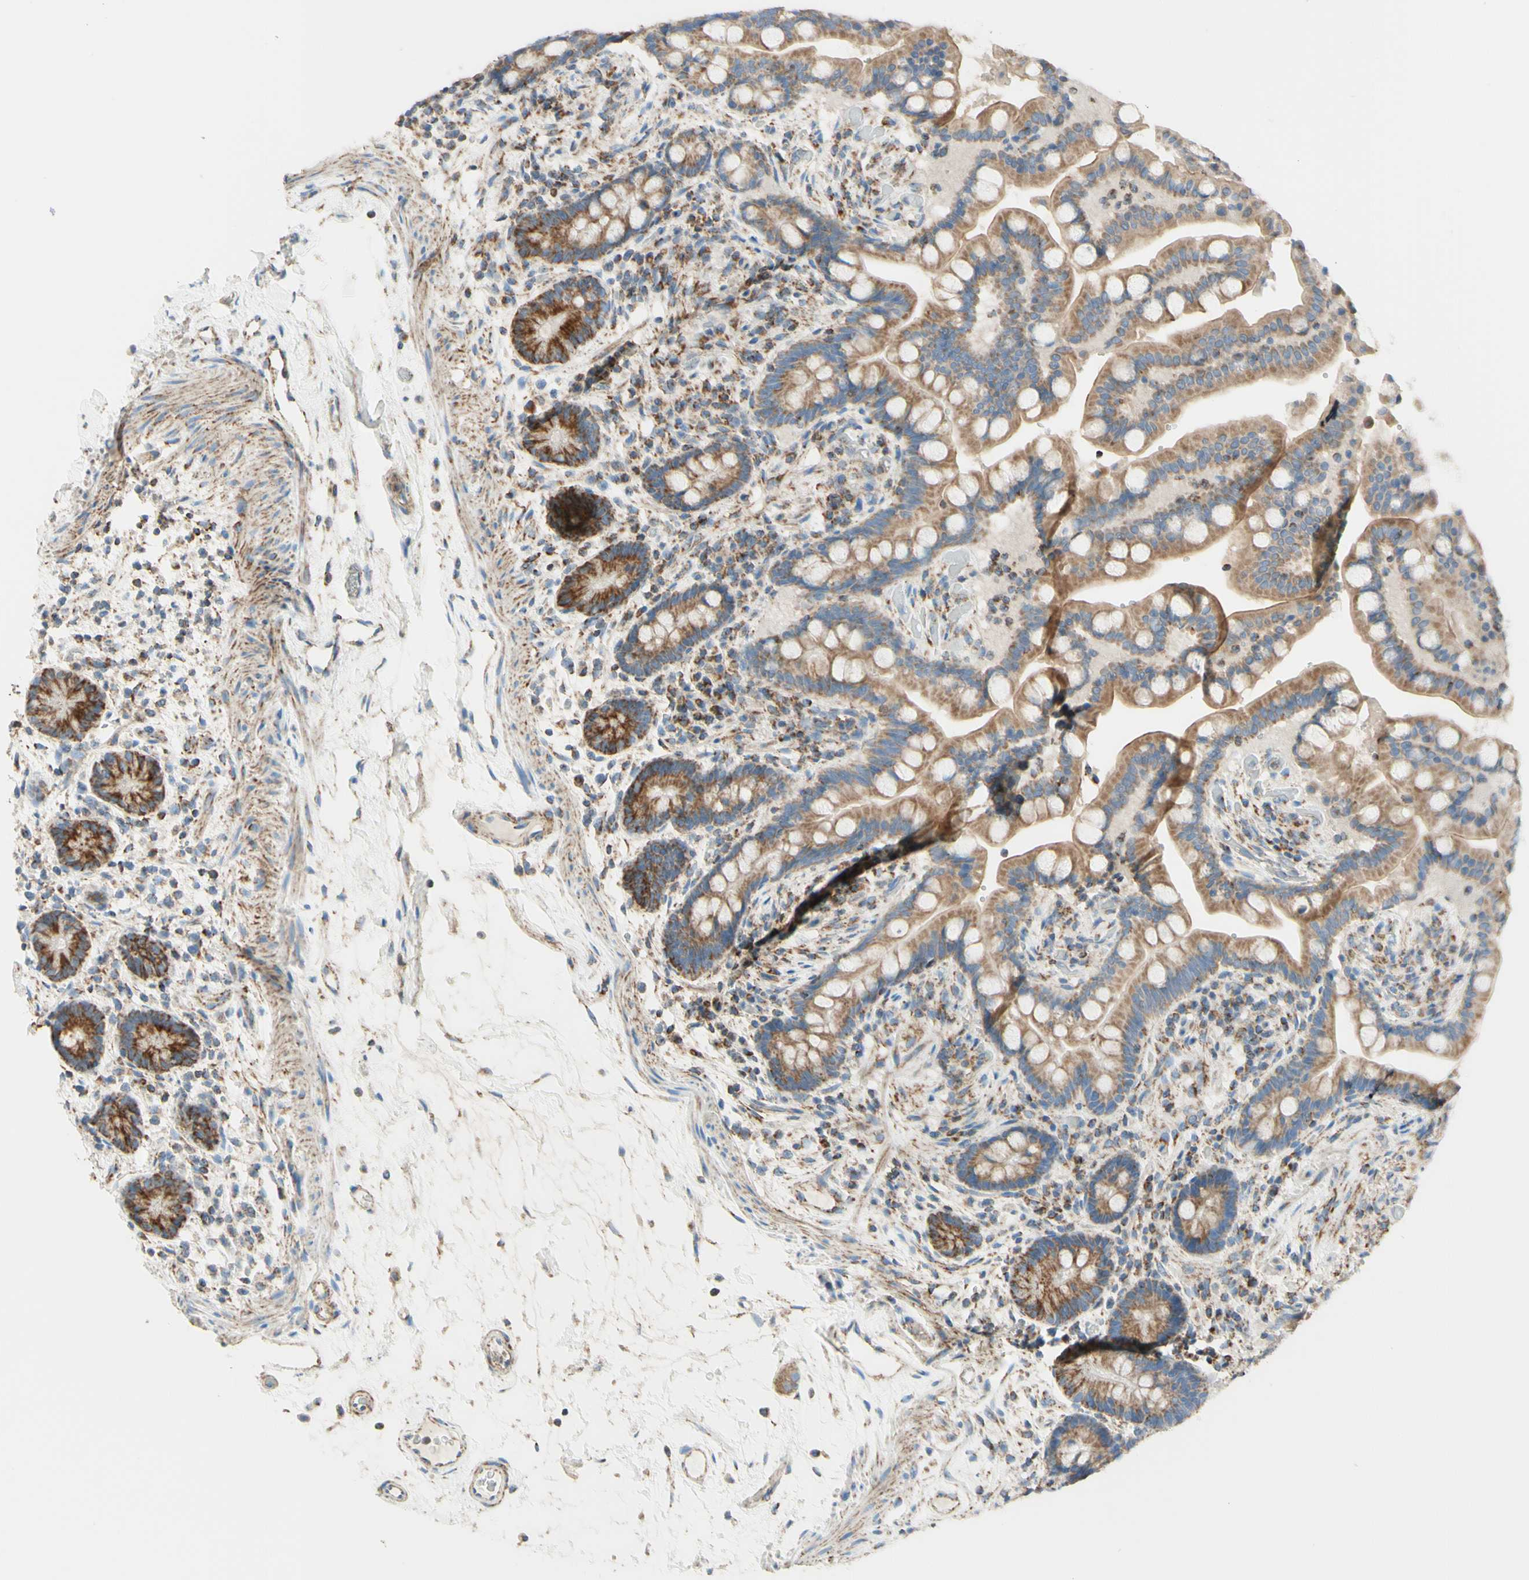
{"staining": {"intensity": "moderate", "quantity": ">75%", "location": "cytoplasmic/membranous"}, "tissue": "colon", "cell_type": "Endothelial cells", "image_type": "normal", "snomed": [{"axis": "morphology", "description": "Normal tissue, NOS"}, {"axis": "topography", "description": "Colon"}], "caption": "This micrograph exhibits benign colon stained with IHC to label a protein in brown. The cytoplasmic/membranous of endothelial cells show moderate positivity for the protein. Nuclei are counter-stained blue.", "gene": "ARMC10", "patient": {"sex": "male", "age": 73}}